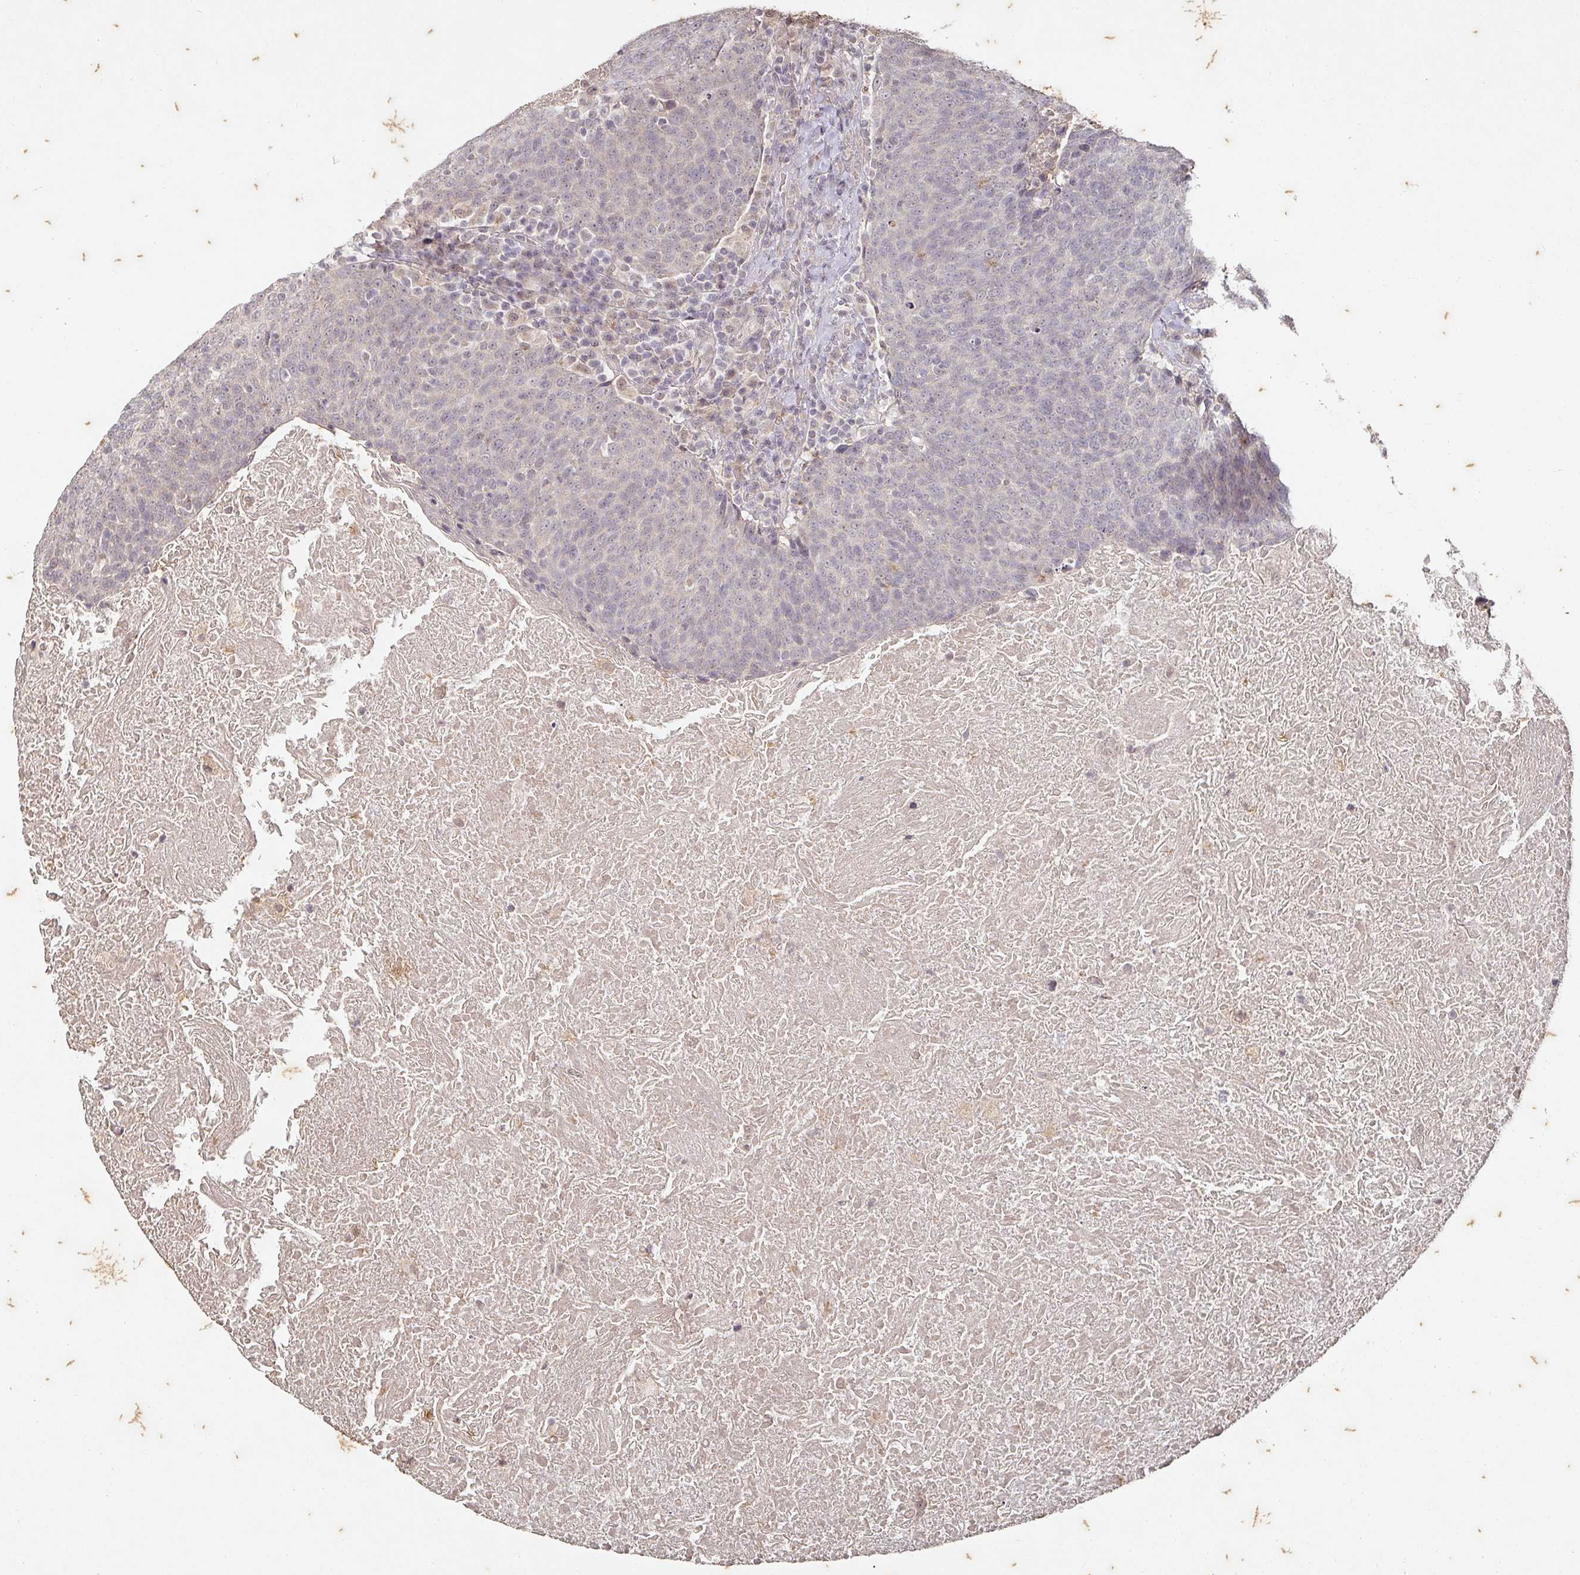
{"staining": {"intensity": "negative", "quantity": "none", "location": "none"}, "tissue": "head and neck cancer", "cell_type": "Tumor cells", "image_type": "cancer", "snomed": [{"axis": "morphology", "description": "Squamous cell carcinoma, NOS"}, {"axis": "morphology", "description": "Squamous cell carcinoma, metastatic, NOS"}, {"axis": "topography", "description": "Lymph node"}, {"axis": "topography", "description": "Head-Neck"}], "caption": "High power microscopy photomicrograph of an IHC histopathology image of squamous cell carcinoma (head and neck), revealing no significant staining in tumor cells. The staining was performed using DAB (3,3'-diaminobenzidine) to visualize the protein expression in brown, while the nuclei were stained in blue with hematoxylin (Magnification: 20x).", "gene": "CAPN5", "patient": {"sex": "male", "age": 62}}